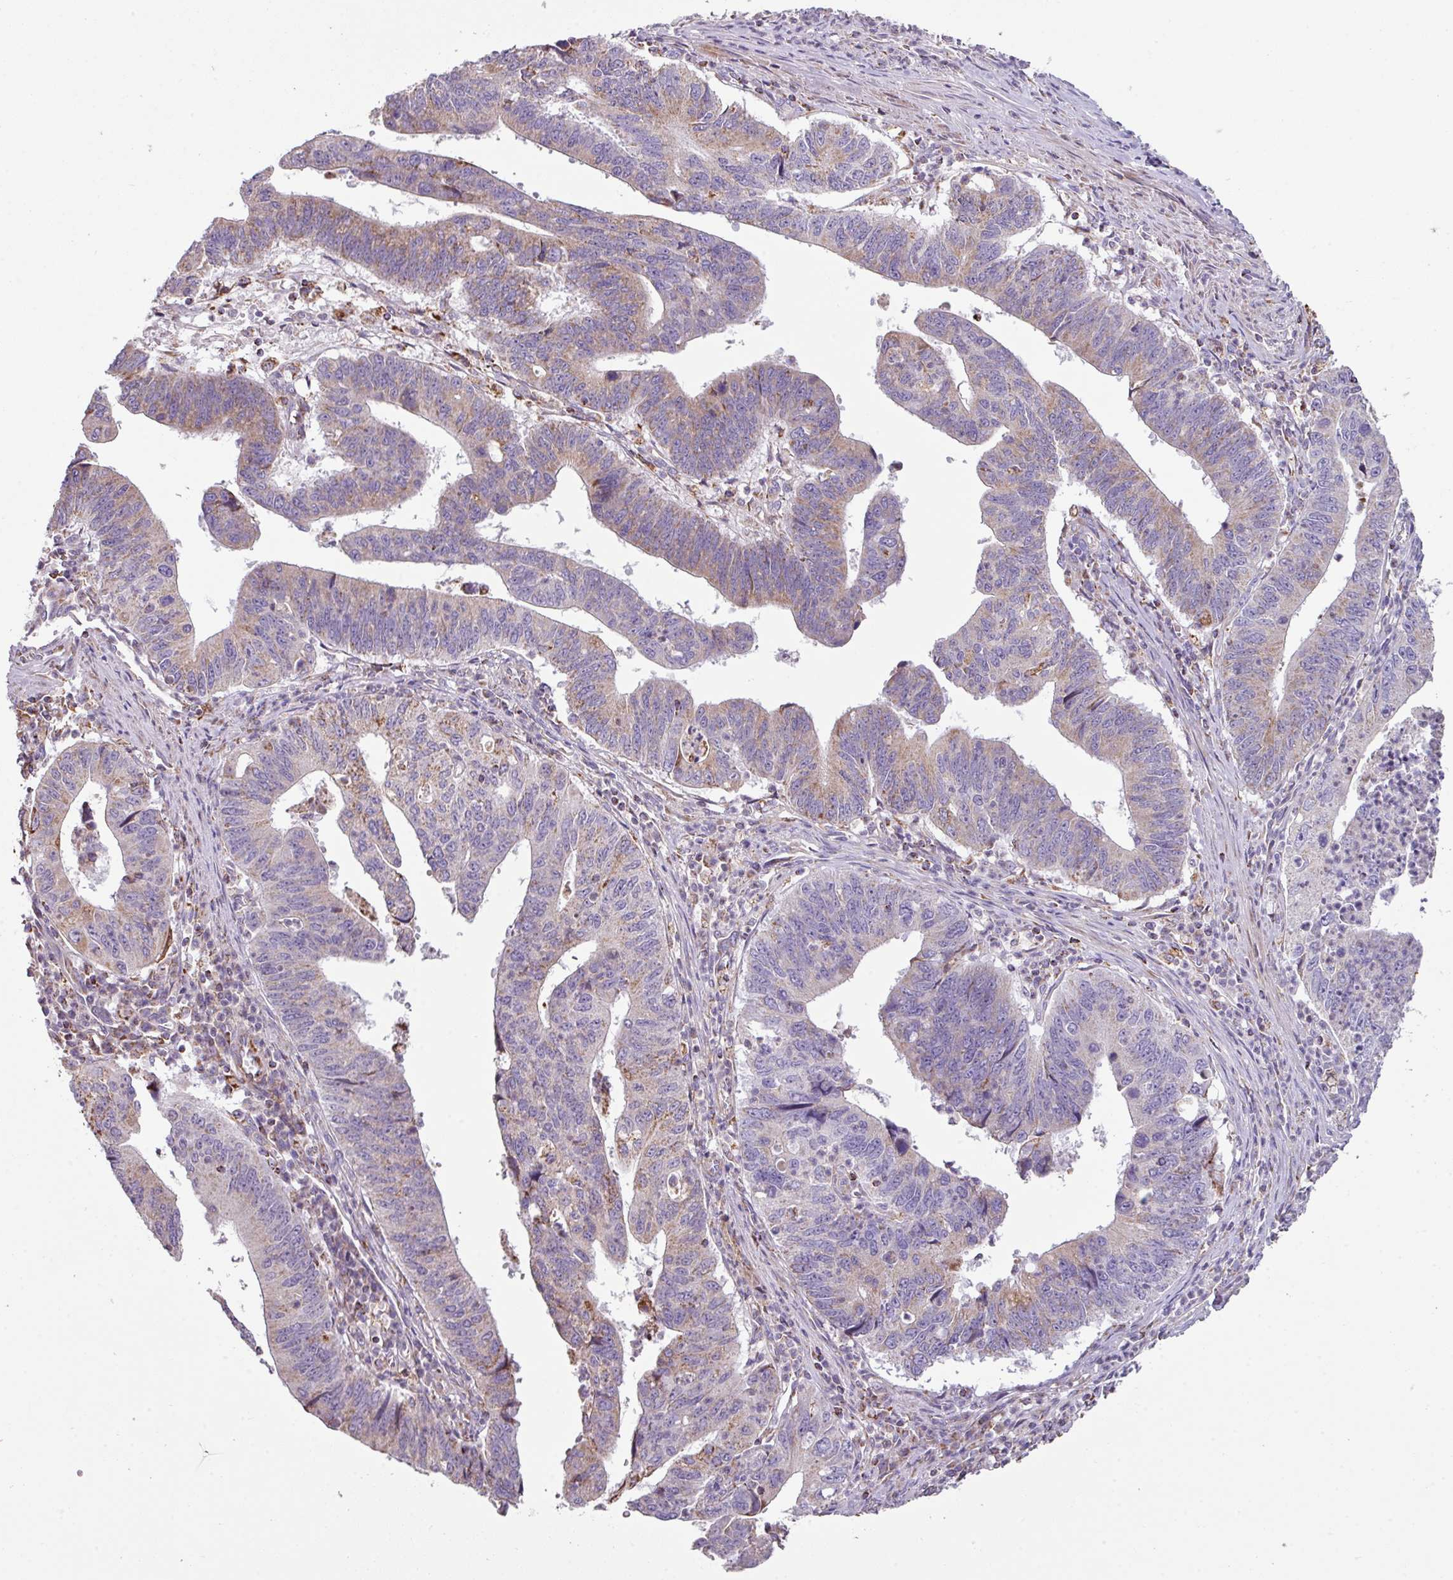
{"staining": {"intensity": "weak", "quantity": "25%-75%", "location": "cytoplasmic/membranous"}, "tissue": "stomach cancer", "cell_type": "Tumor cells", "image_type": "cancer", "snomed": [{"axis": "morphology", "description": "Adenocarcinoma, NOS"}, {"axis": "topography", "description": "Stomach"}], "caption": "A histopathology image showing weak cytoplasmic/membranous staining in about 25%-75% of tumor cells in stomach cancer (adenocarcinoma), as visualized by brown immunohistochemical staining.", "gene": "SQOR", "patient": {"sex": "male", "age": 59}}